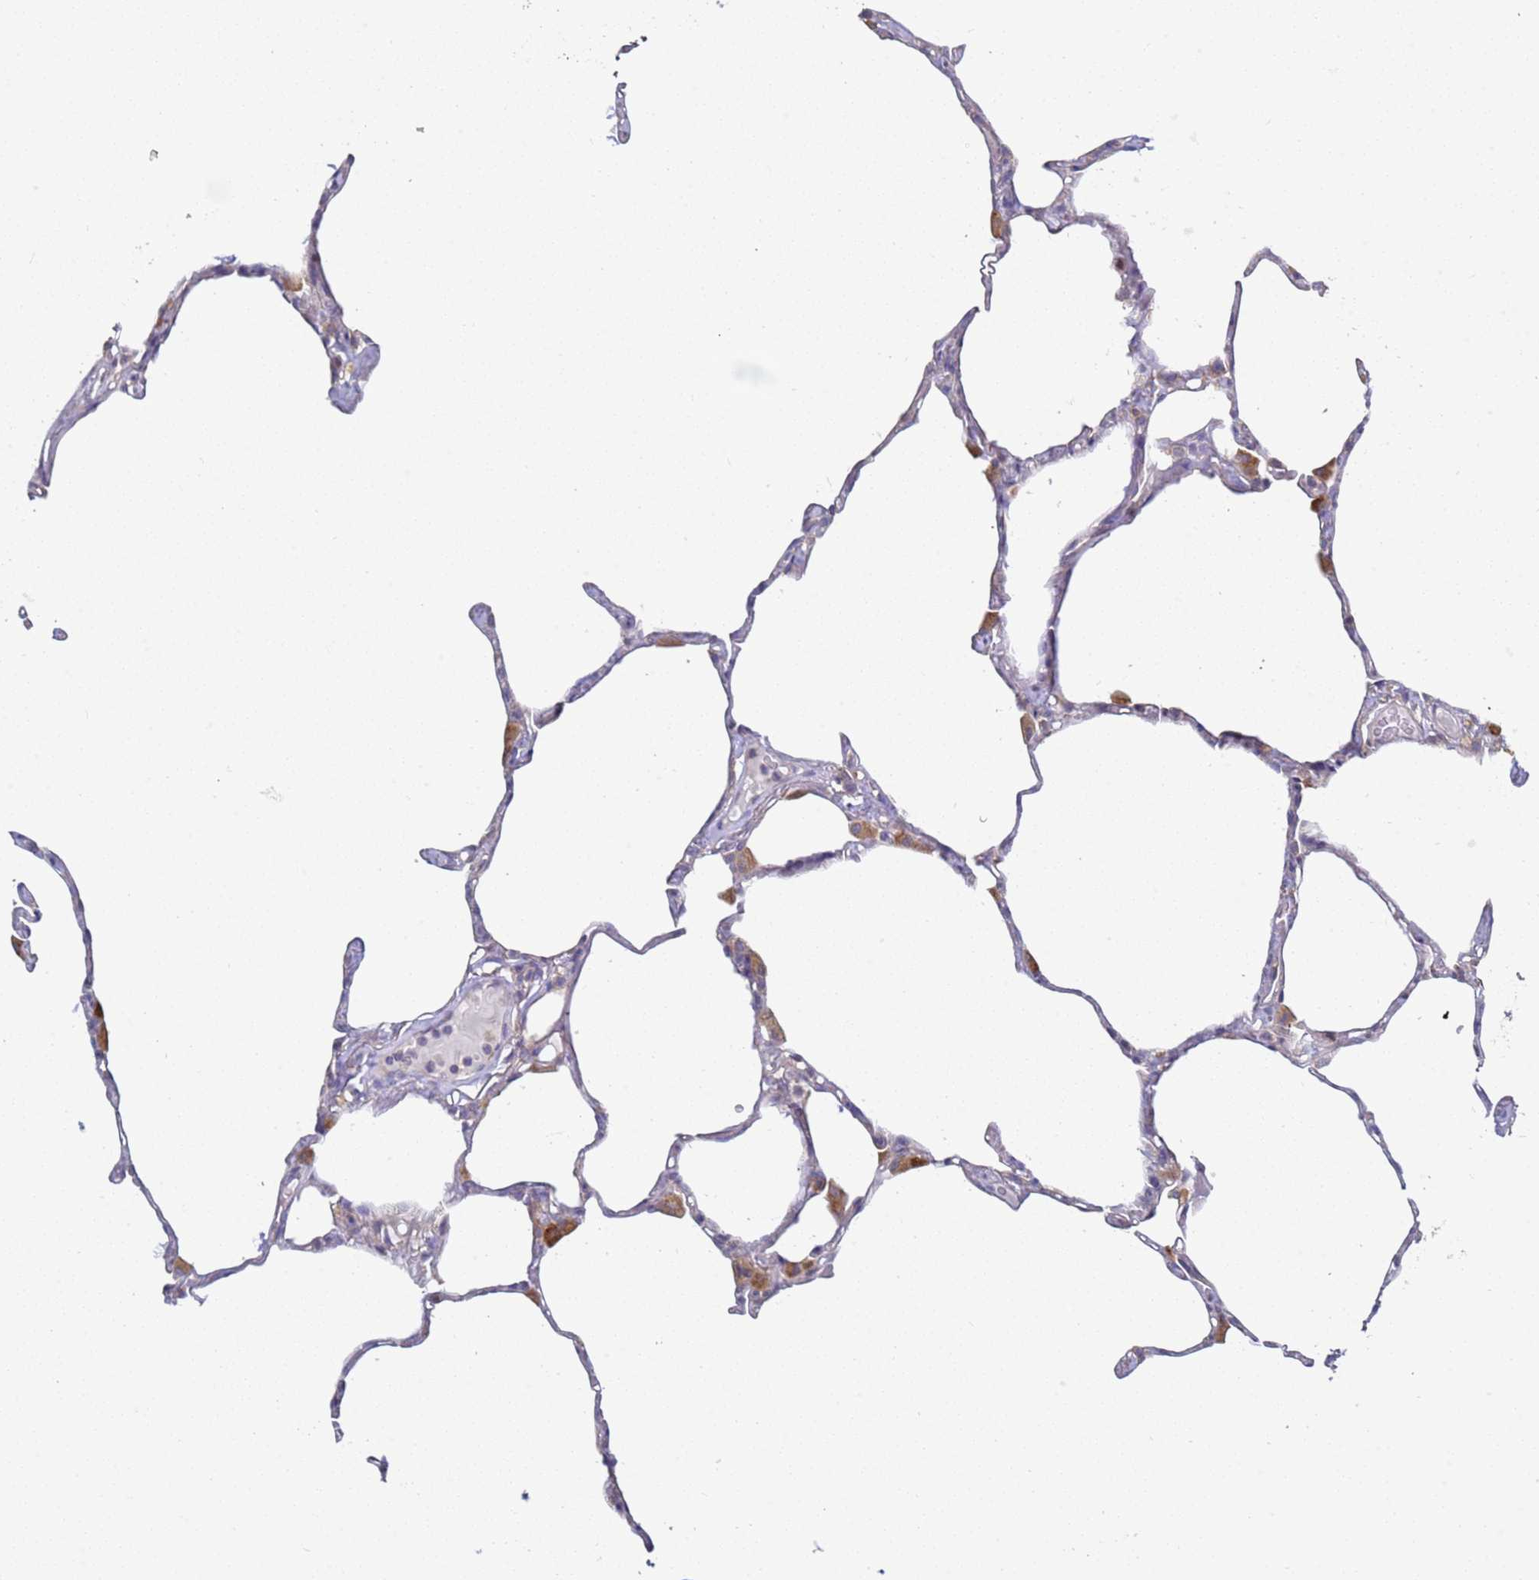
{"staining": {"intensity": "negative", "quantity": "none", "location": "none"}, "tissue": "lung", "cell_type": "Alveolar cells", "image_type": "normal", "snomed": [{"axis": "morphology", "description": "Normal tissue, NOS"}, {"axis": "topography", "description": "Lung"}], "caption": "Immunohistochemistry (IHC) micrograph of unremarkable lung stained for a protein (brown), which displays no positivity in alveolar cells.", "gene": "DIP2B", "patient": {"sex": "male", "age": 65}}